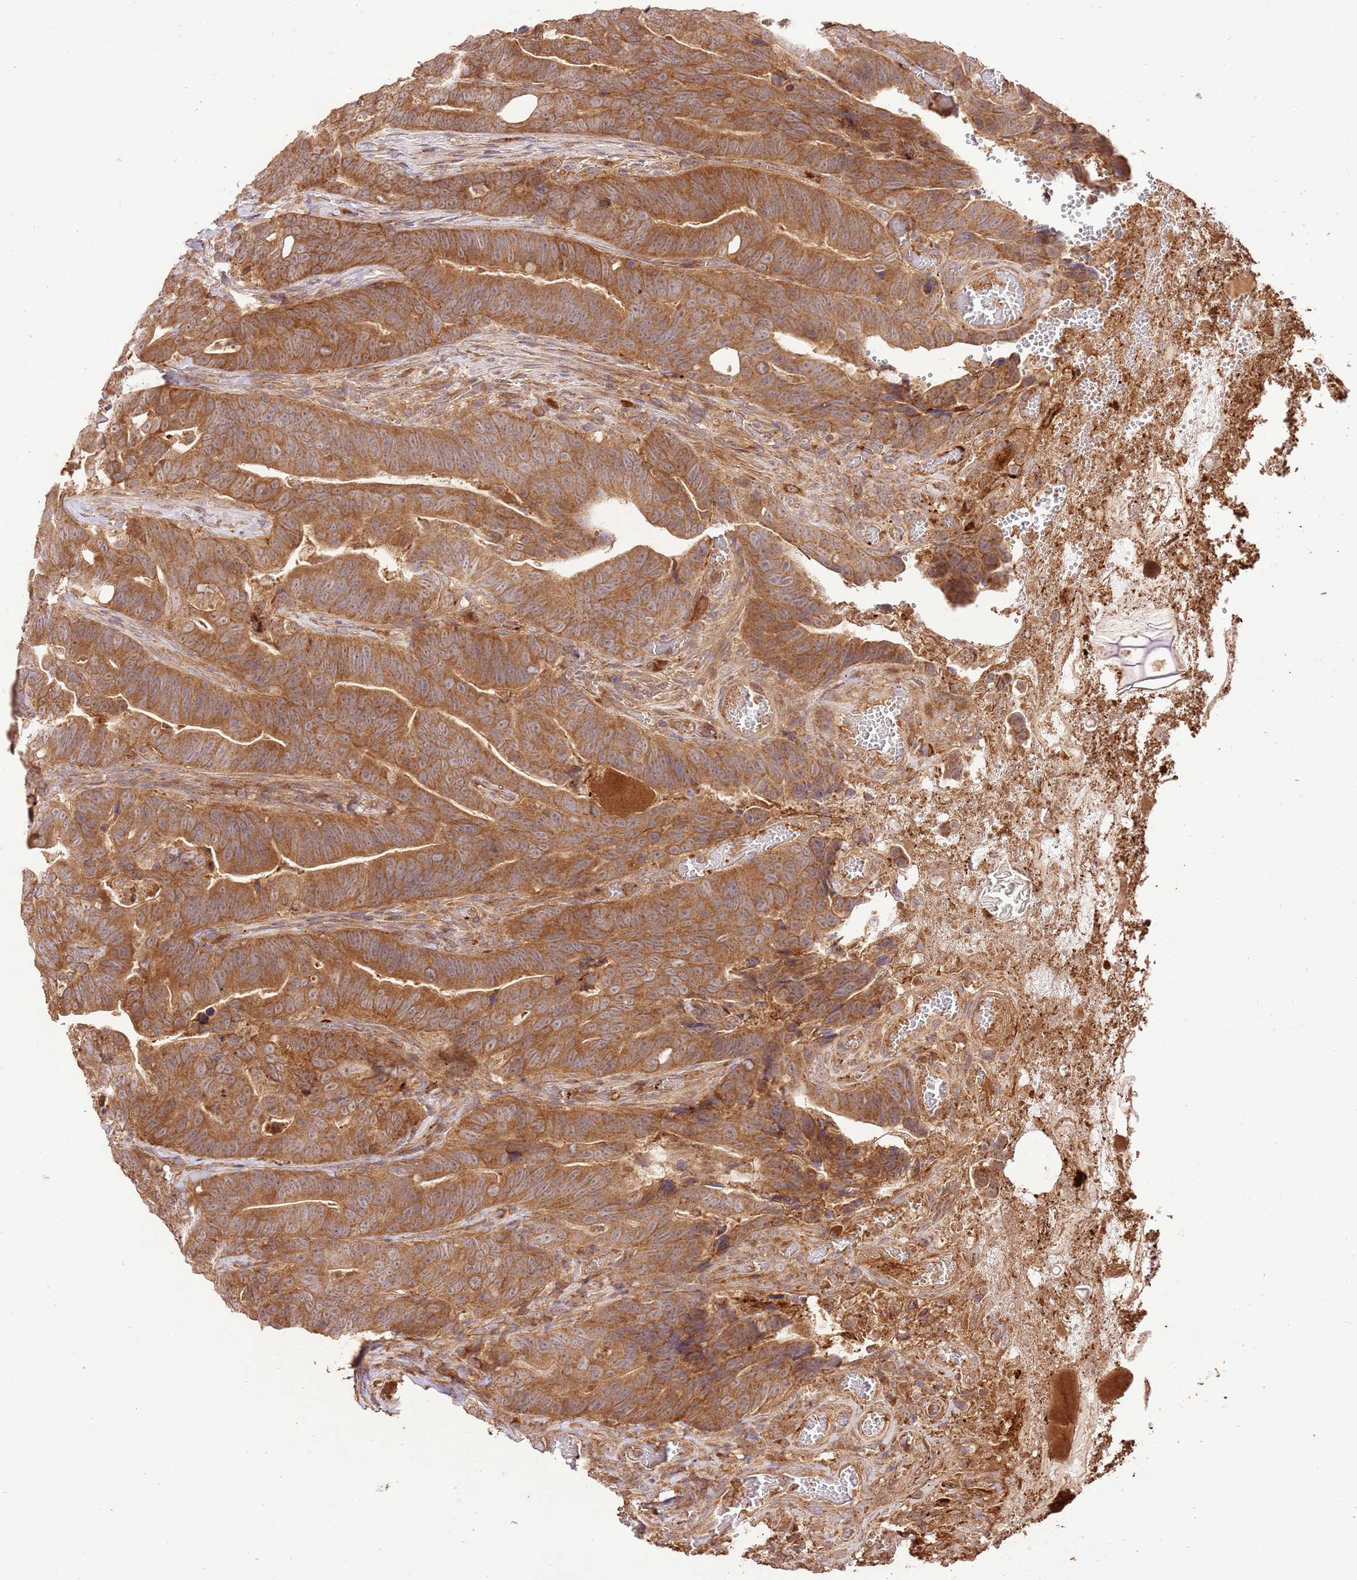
{"staining": {"intensity": "moderate", "quantity": ">75%", "location": "cytoplasmic/membranous"}, "tissue": "colorectal cancer", "cell_type": "Tumor cells", "image_type": "cancer", "snomed": [{"axis": "morphology", "description": "Adenocarcinoma, NOS"}, {"axis": "topography", "description": "Colon"}], "caption": "This image displays IHC staining of colorectal adenocarcinoma, with medium moderate cytoplasmic/membranous staining in approximately >75% of tumor cells.", "gene": "LRRC28", "patient": {"sex": "female", "age": 82}}